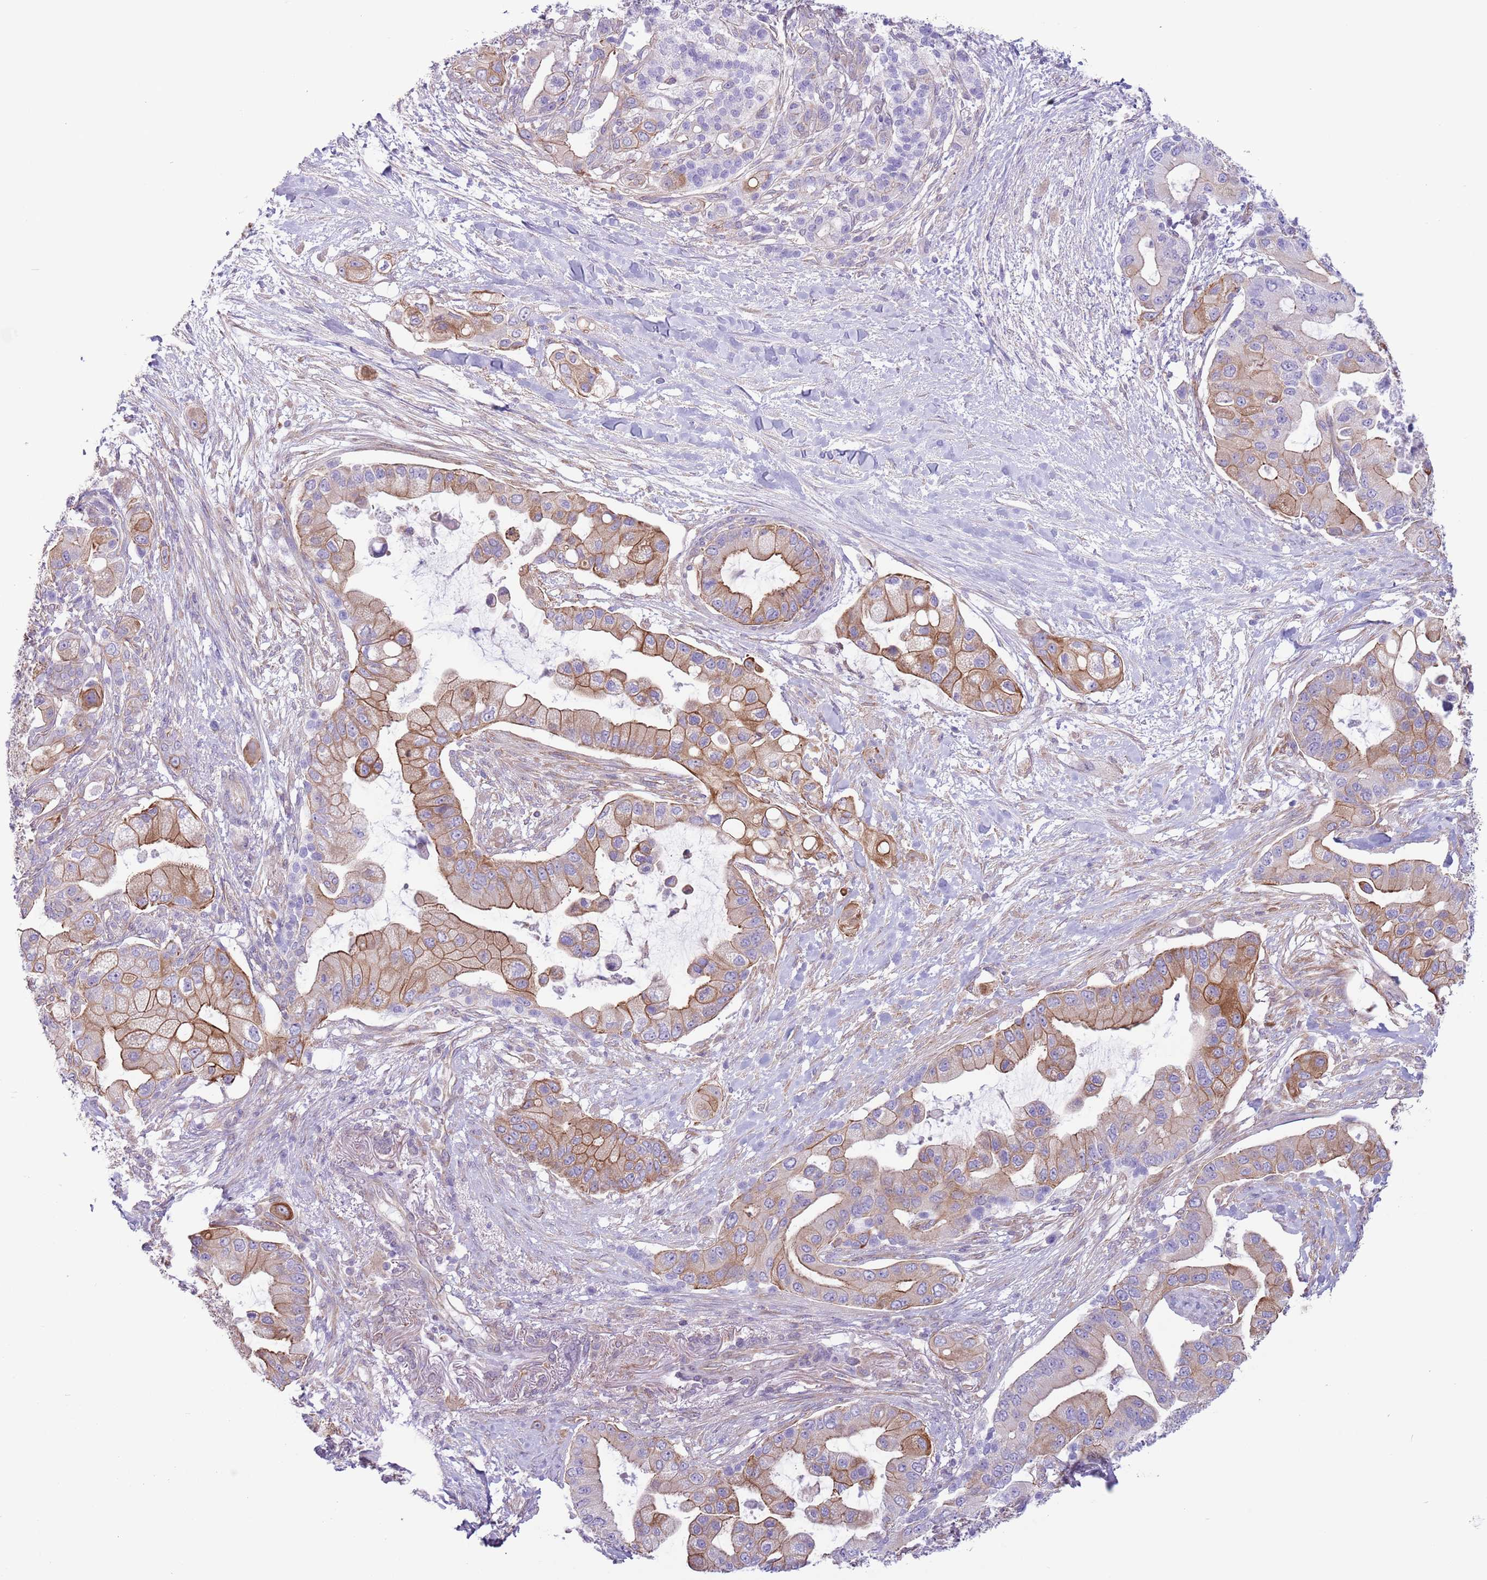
{"staining": {"intensity": "moderate", "quantity": "25%-75%", "location": "cytoplasmic/membranous"}, "tissue": "pancreatic cancer", "cell_type": "Tumor cells", "image_type": "cancer", "snomed": [{"axis": "morphology", "description": "Adenocarcinoma, NOS"}, {"axis": "topography", "description": "Pancreas"}], "caption": "Pancreatic adenocarcinoma stained with IHC shows moderate cytoplasmic/membranous expression in about 25%-75% of tumor cells.", "gene": "RBP3", "patient": {"sex": "male", "age": 57}}